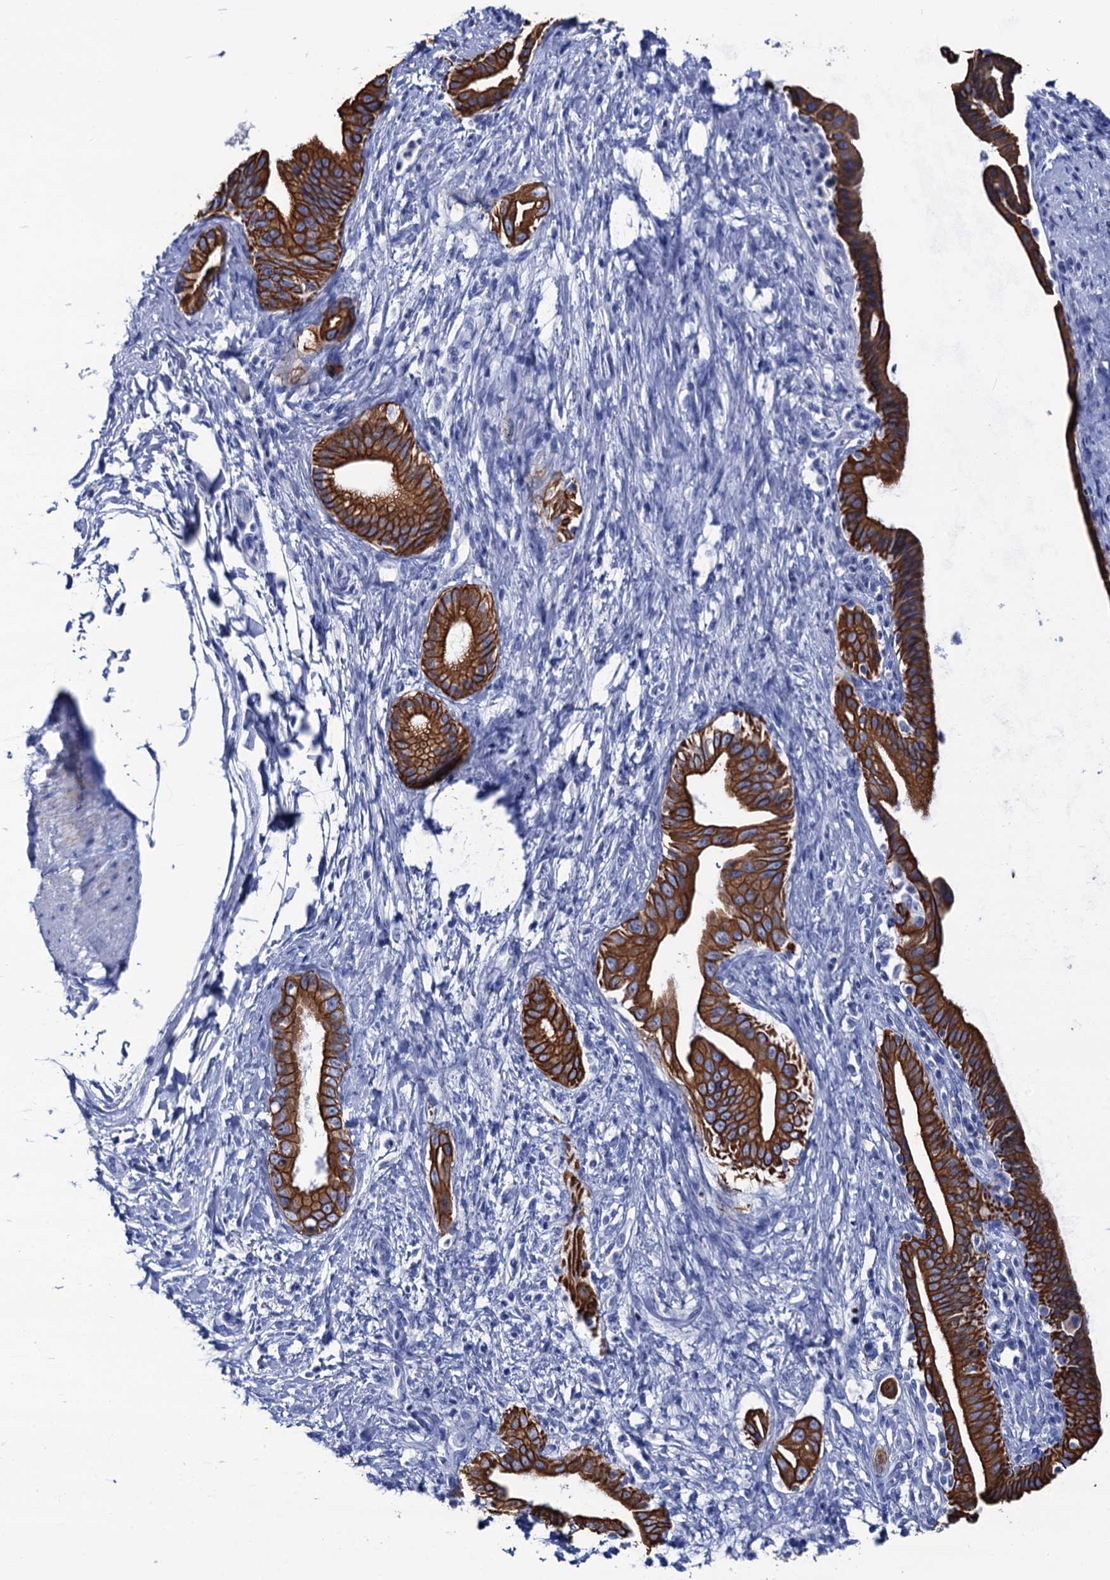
{"staining": {"intensity": "strong", "quantity": ">75%", "location": "cytoplasmic/membranous"}, "tissue": "pancreatic cancer", "cell_type": "Tumor cells", "image_type": "cancer", "snomed": [{"axis": "morphology", "description": "Adenocarcinoma, NOS"}, {"axis": "topography", "description": "Pancreas"}], "caption": "IHC (DAB (3,3'-diaminobenzidine)) staining of human adenocarcinoma (pancreatic) shows strong cytoplasmic/membranous protein expression in about >75% of tumor cells.", "gene": "RAB3IP", "patient": {"sex": "female", "age": 55}}